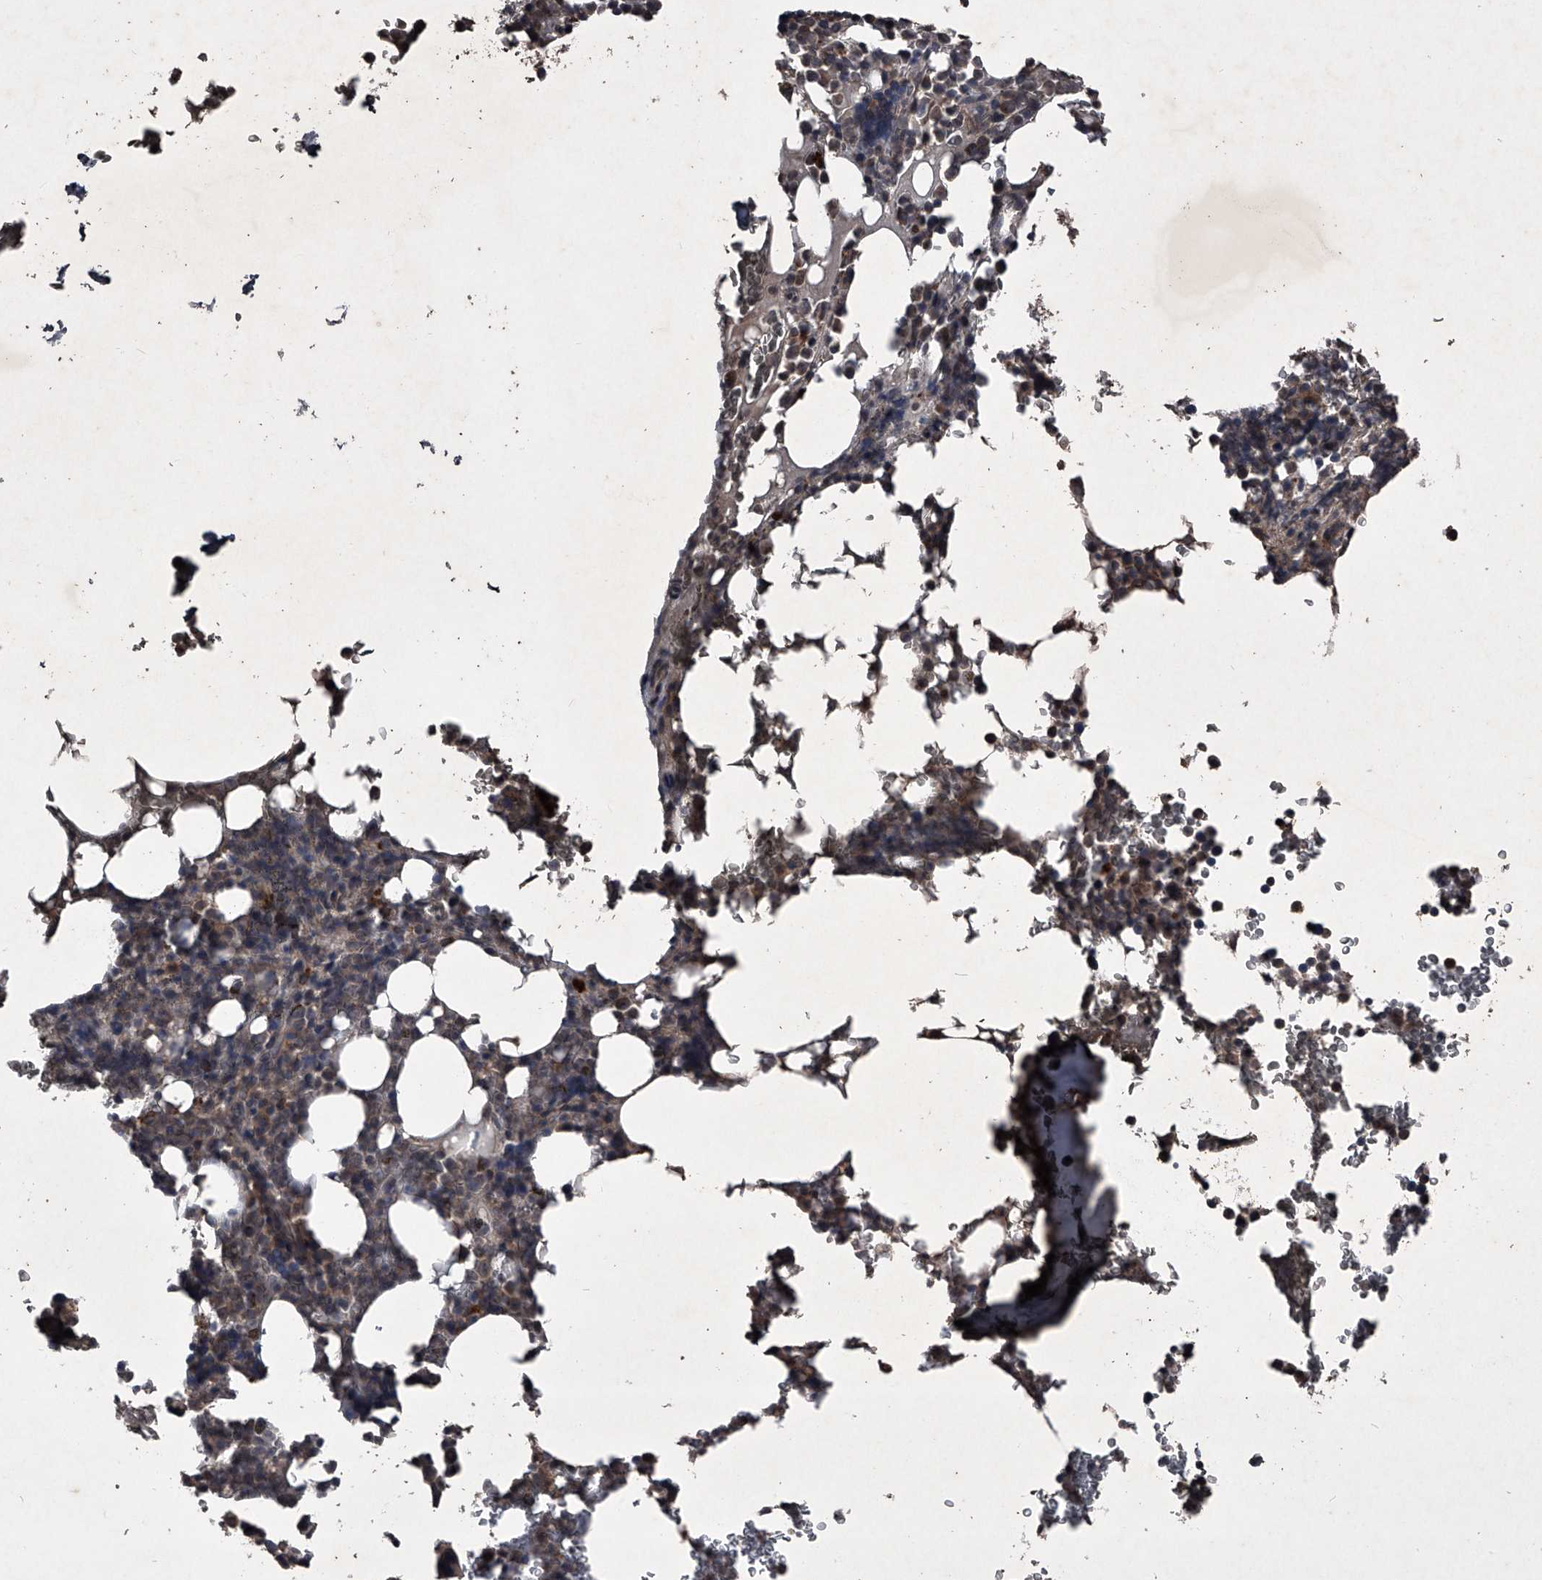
{"staining": {"intensity": "negative", "quantity": "none", "location": "none"}, "tissue": "bone marrow", "cell_type": "Hematopoietic cells", "image_type": "normal", "snomed": [{"axis": "morphology", "description": "Normal tissue, NOS"}, {"axis": "topography", "description": "Bone marrow"}], "caption": "Bone marrow was stained to show a protein in brown. There is no significant expression in hematopoietic cells. (DAB immunohistochemistry (IHC), high magnification).", "gene": "MAPKAP1", "patient": {"sex": "male", "age": 58}}